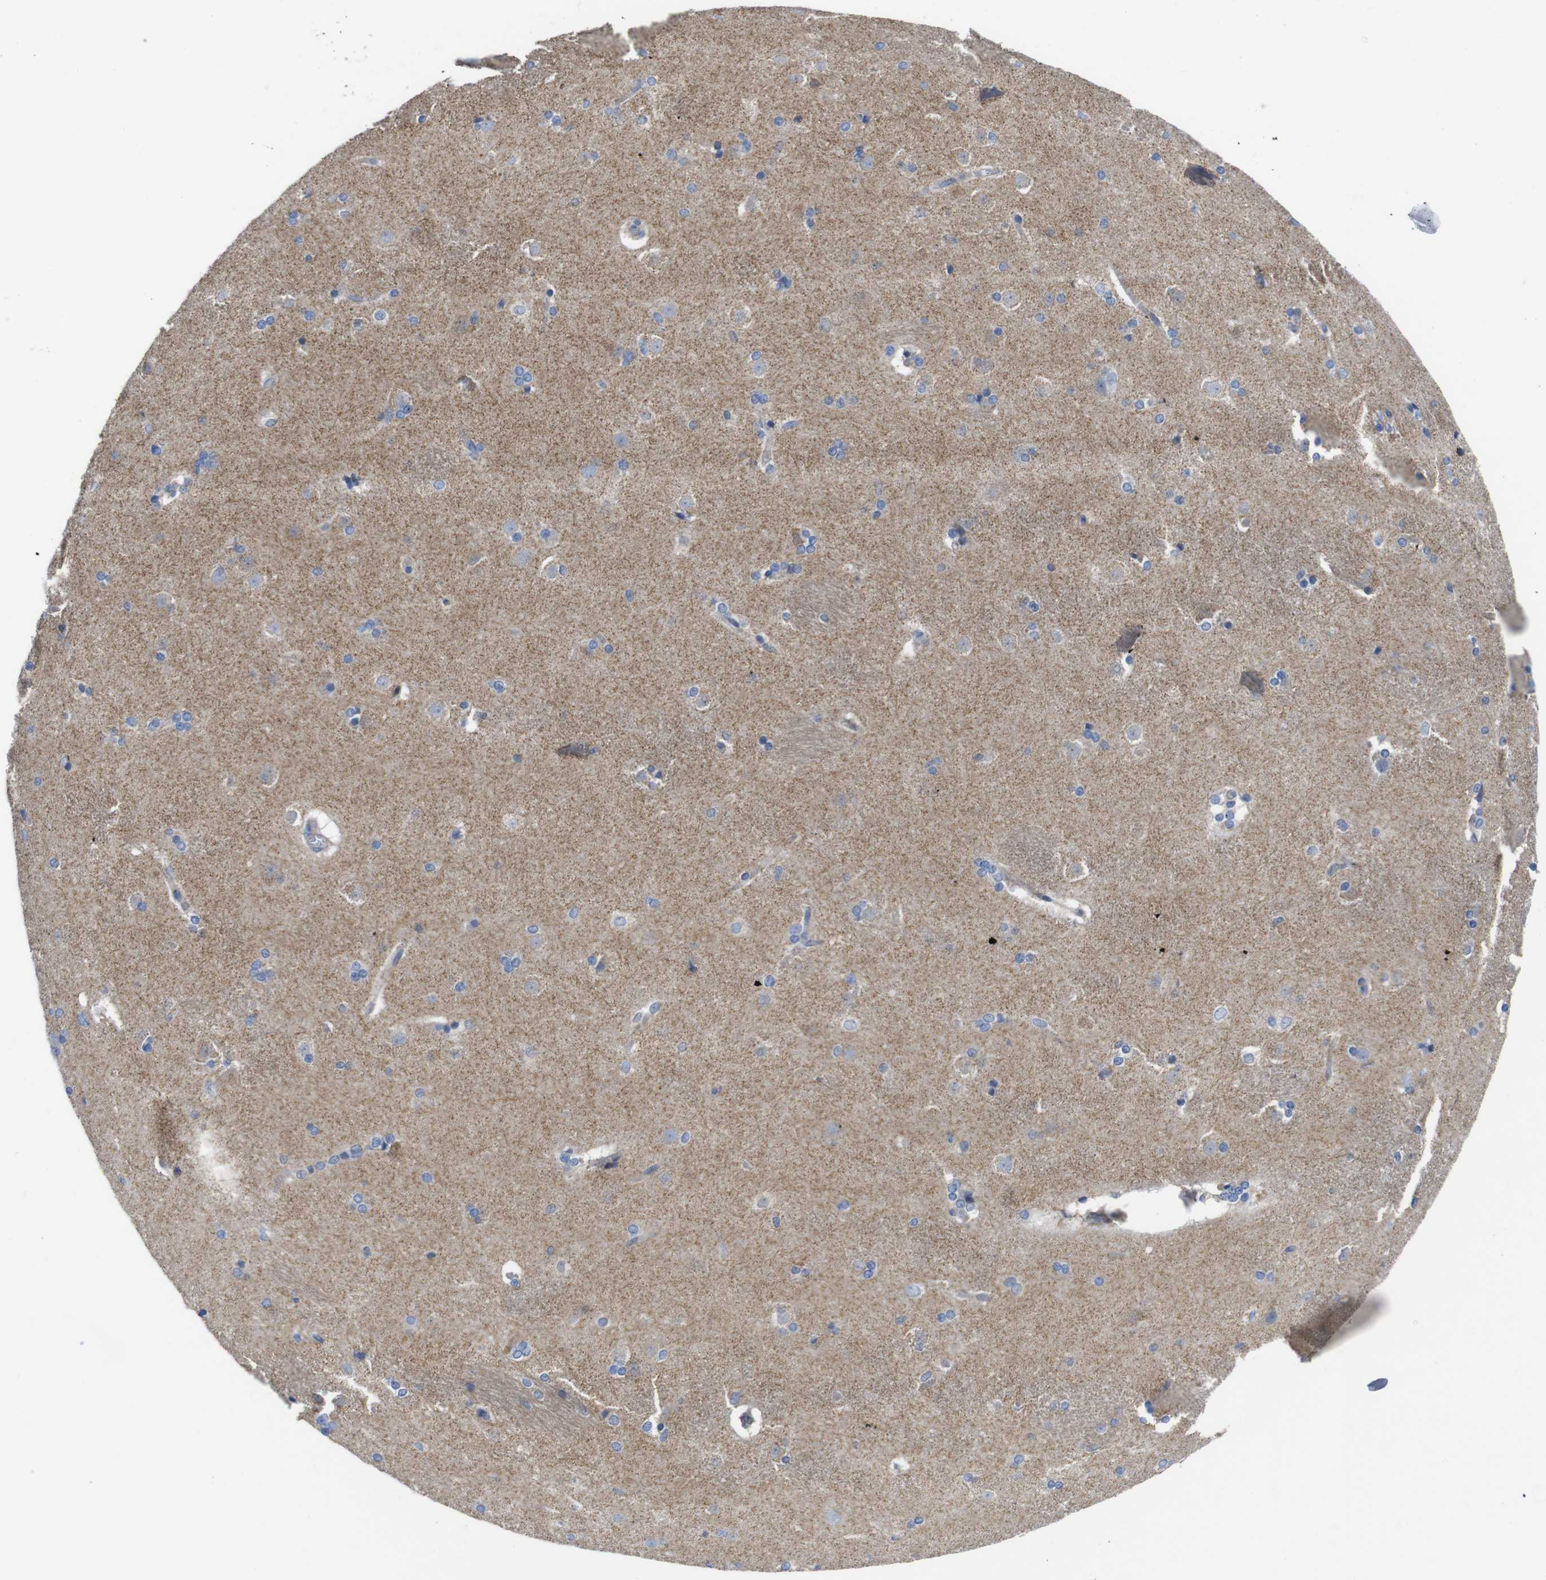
{"staining": {"intensity": "negative", "quantity": "none", "location": "none"}, "tissue": "caudate", "cell_type": "Glial cells", "image_type": "normal", "snomed": [{"axis": "morphology", "description": "Normal tissue, NOS"}, {"axis": "topography", "description": "Lateral ventricle wall"}], "caption": "IHC of normal human caudate displays no positivity in glial cells.", "gene": "PDCD1LG2", "patient": {"sex": "female", "age": 19}}